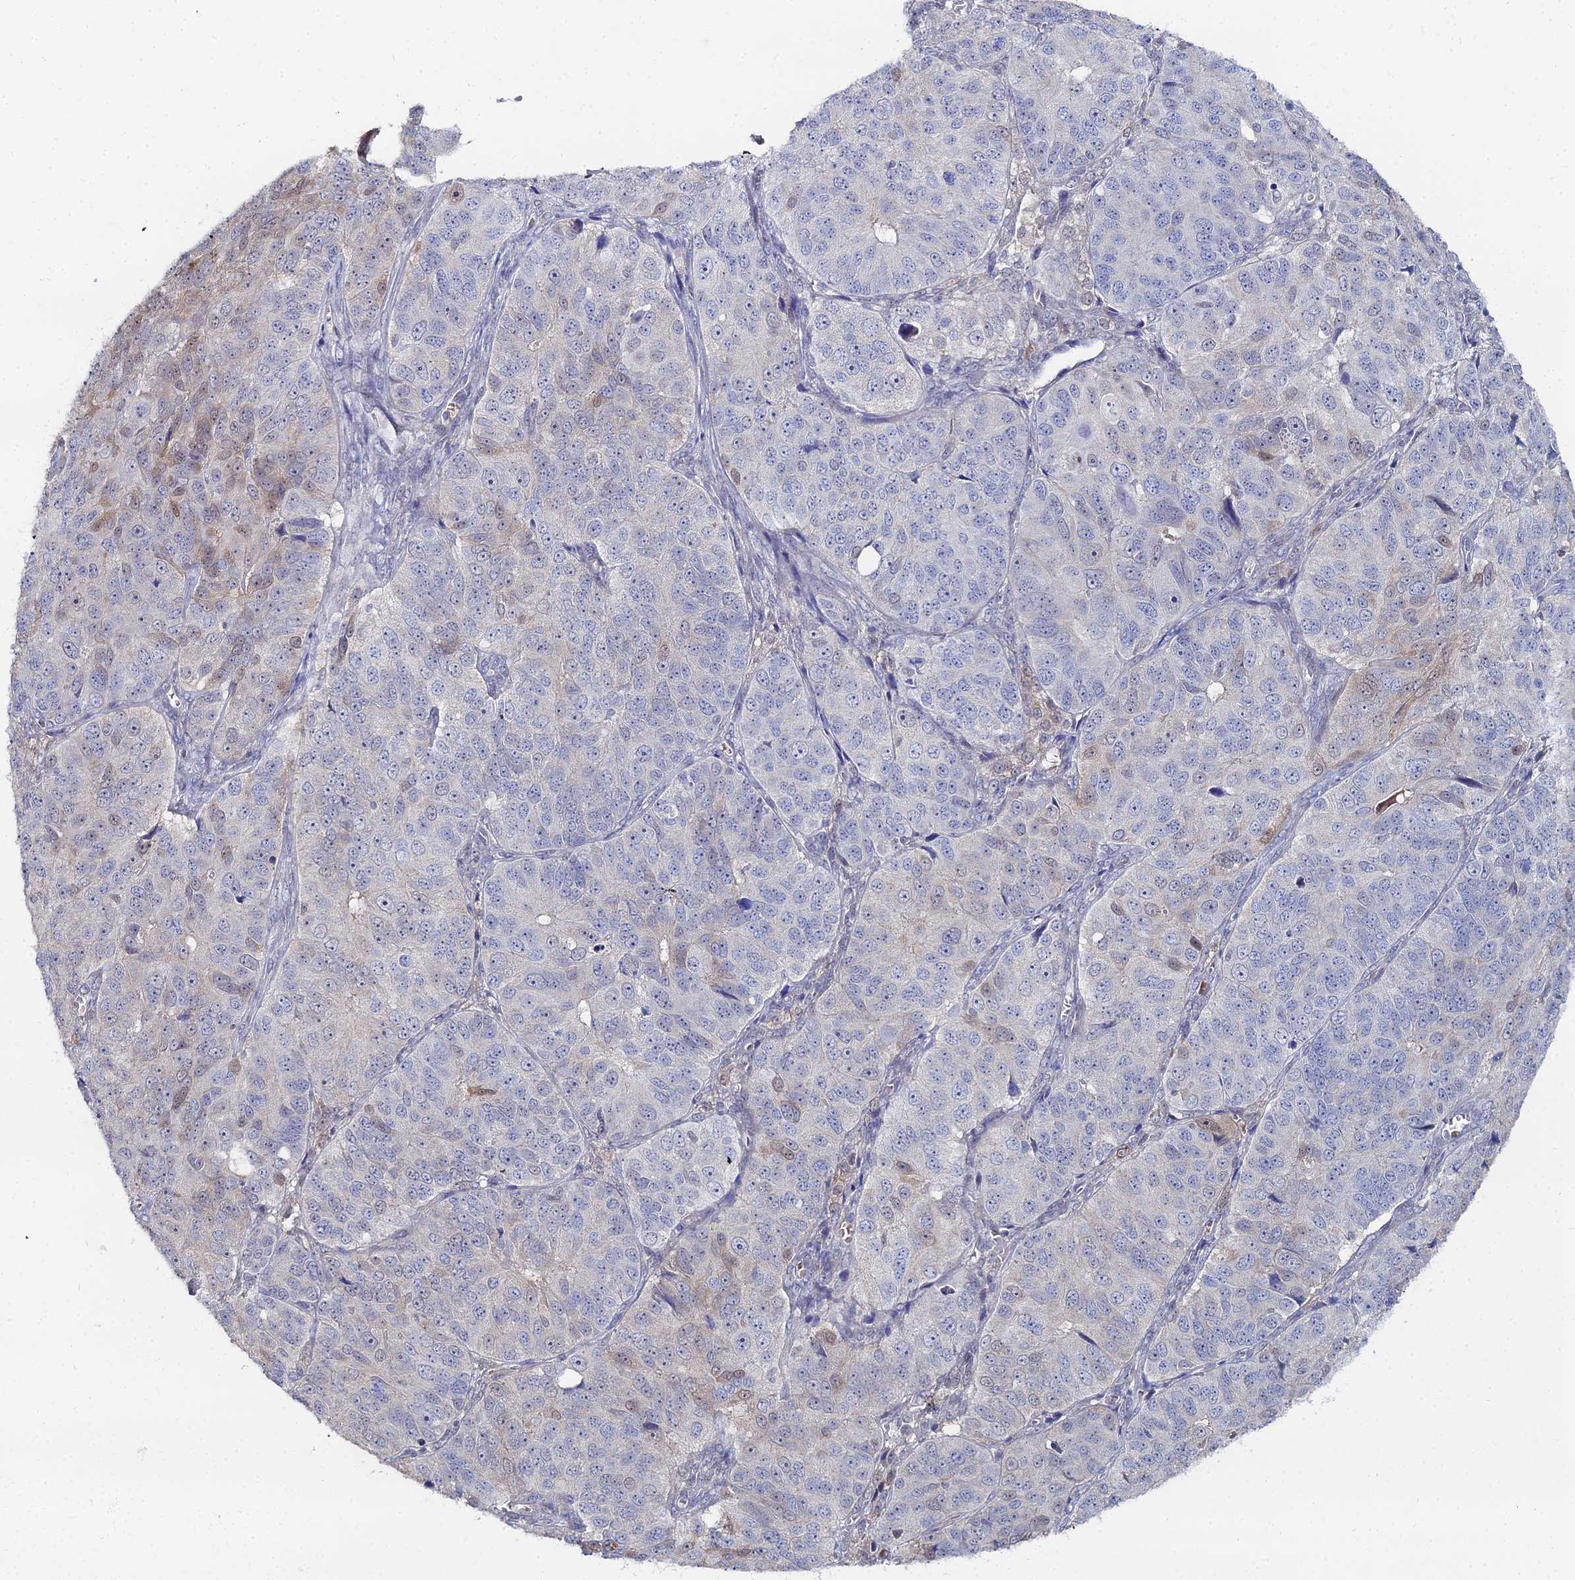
{"staining": {"intensity": "weak", "quantity": "<25%", "location": "nuclear"}, "tissue": "ovarian cancer", "cell_type": "Tumor cells", "image_type": "cancer", "snomed": [{"axis": "morphology", "description": "Carcinoma, endometroid"}, {"axis": "topography", "description": "Ovary"}], "caption": "DAB immunohistochemical staining of ovarian cancer shows no significant positivity in tumor cells.", "gene": "THAP4", "patient": {"sex": "female", "age": 51}}